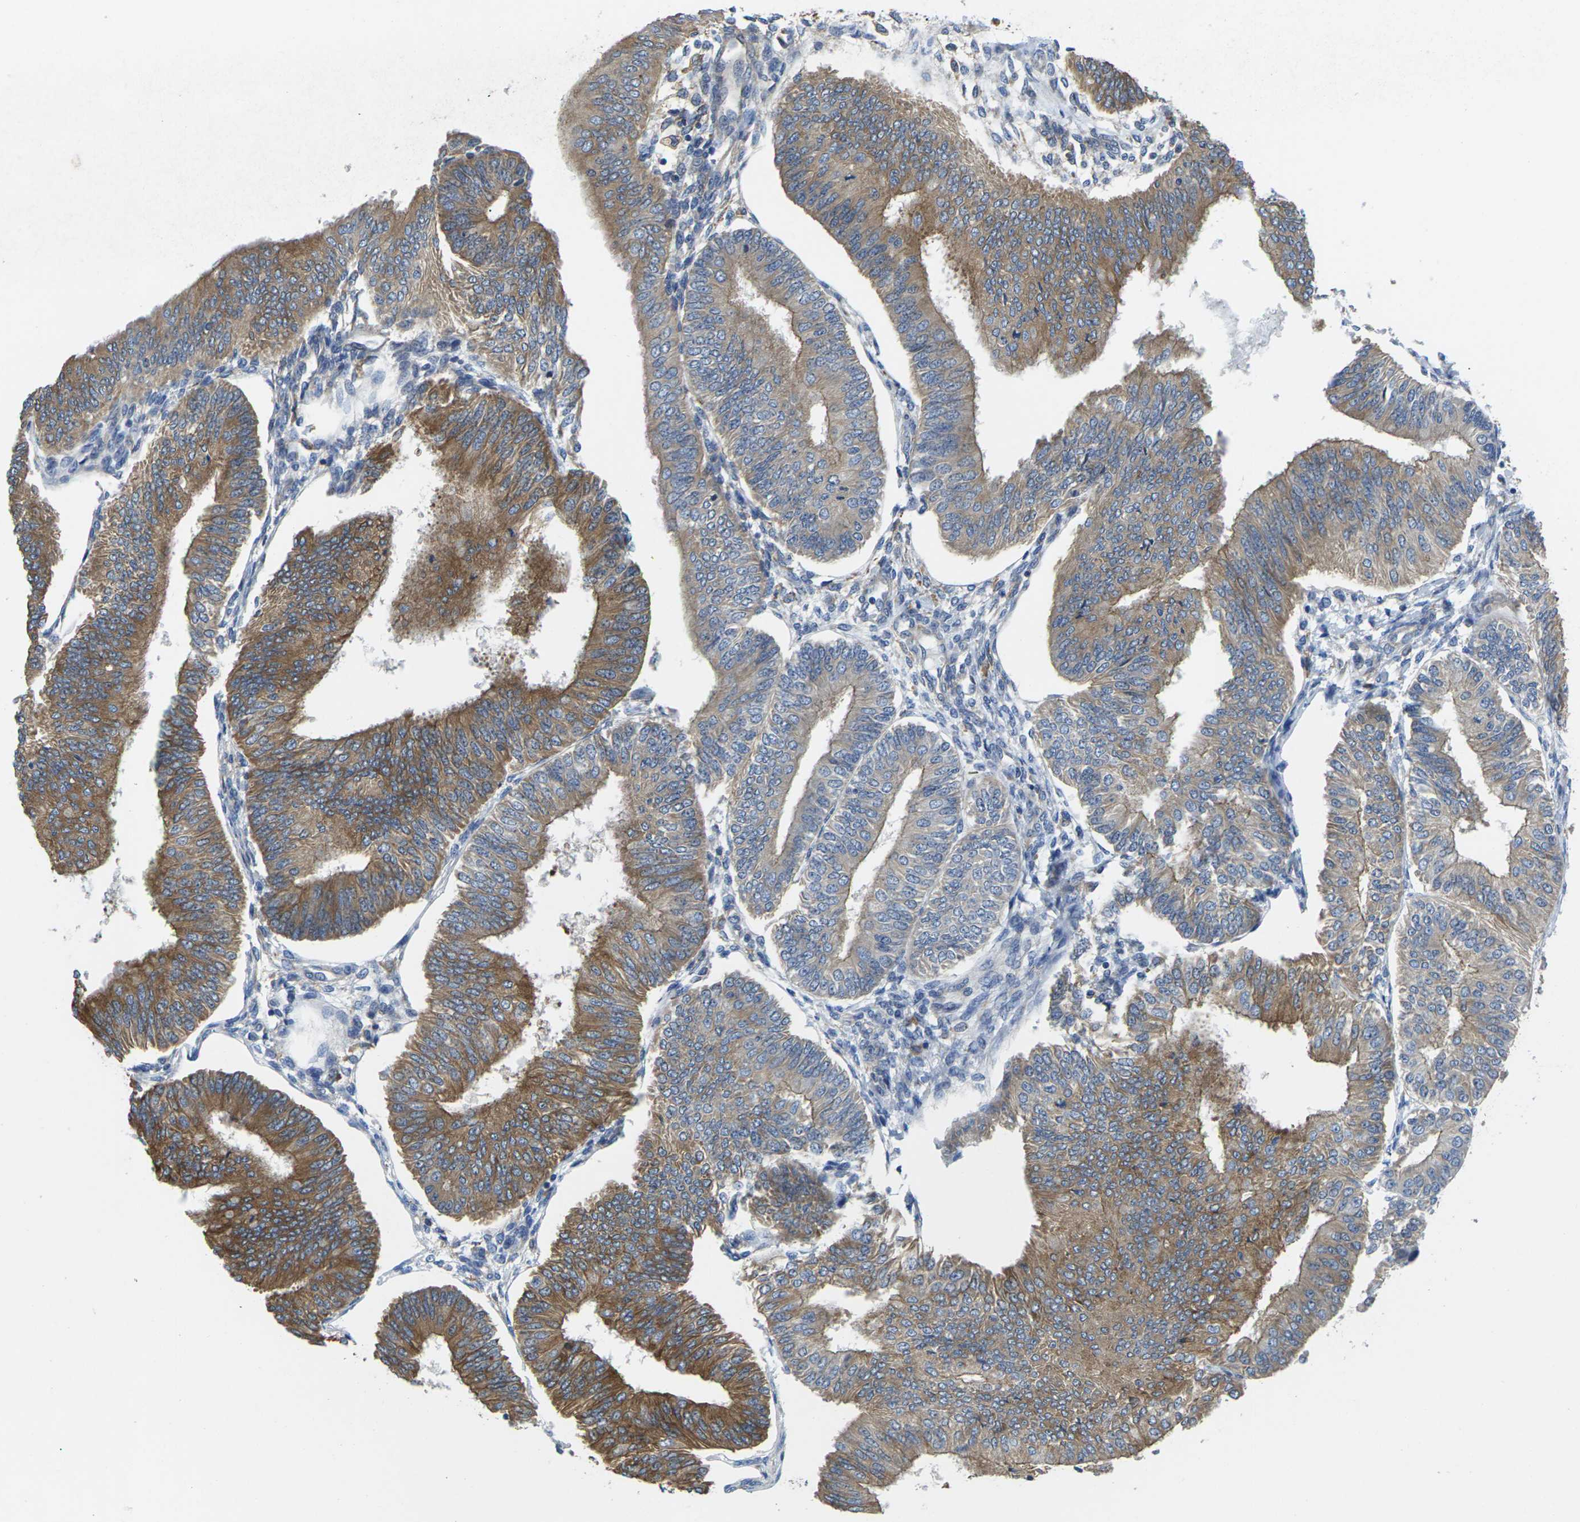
{"staining": {"intensity": "moderate", "quantity": ">75%", "location": "cytoplasmic/membranous"}, "tissue": "endometrial cancer", "cell_type": "Tumor cells", "image_type": "cancer", "snomed": [{"axis": "morphology", "description": "Adenocarcinoma, NOS"}, {"axis": "topography", "description": "Endometrium"}], "caption": "Endometrial cancer stained for a protein (brown) displays moderate cytoplasmic/membranous positive positivity in about >75% of tumor cells.", "gene": "SCNN1A", "patient": {"sex": "female", "age": 58}}